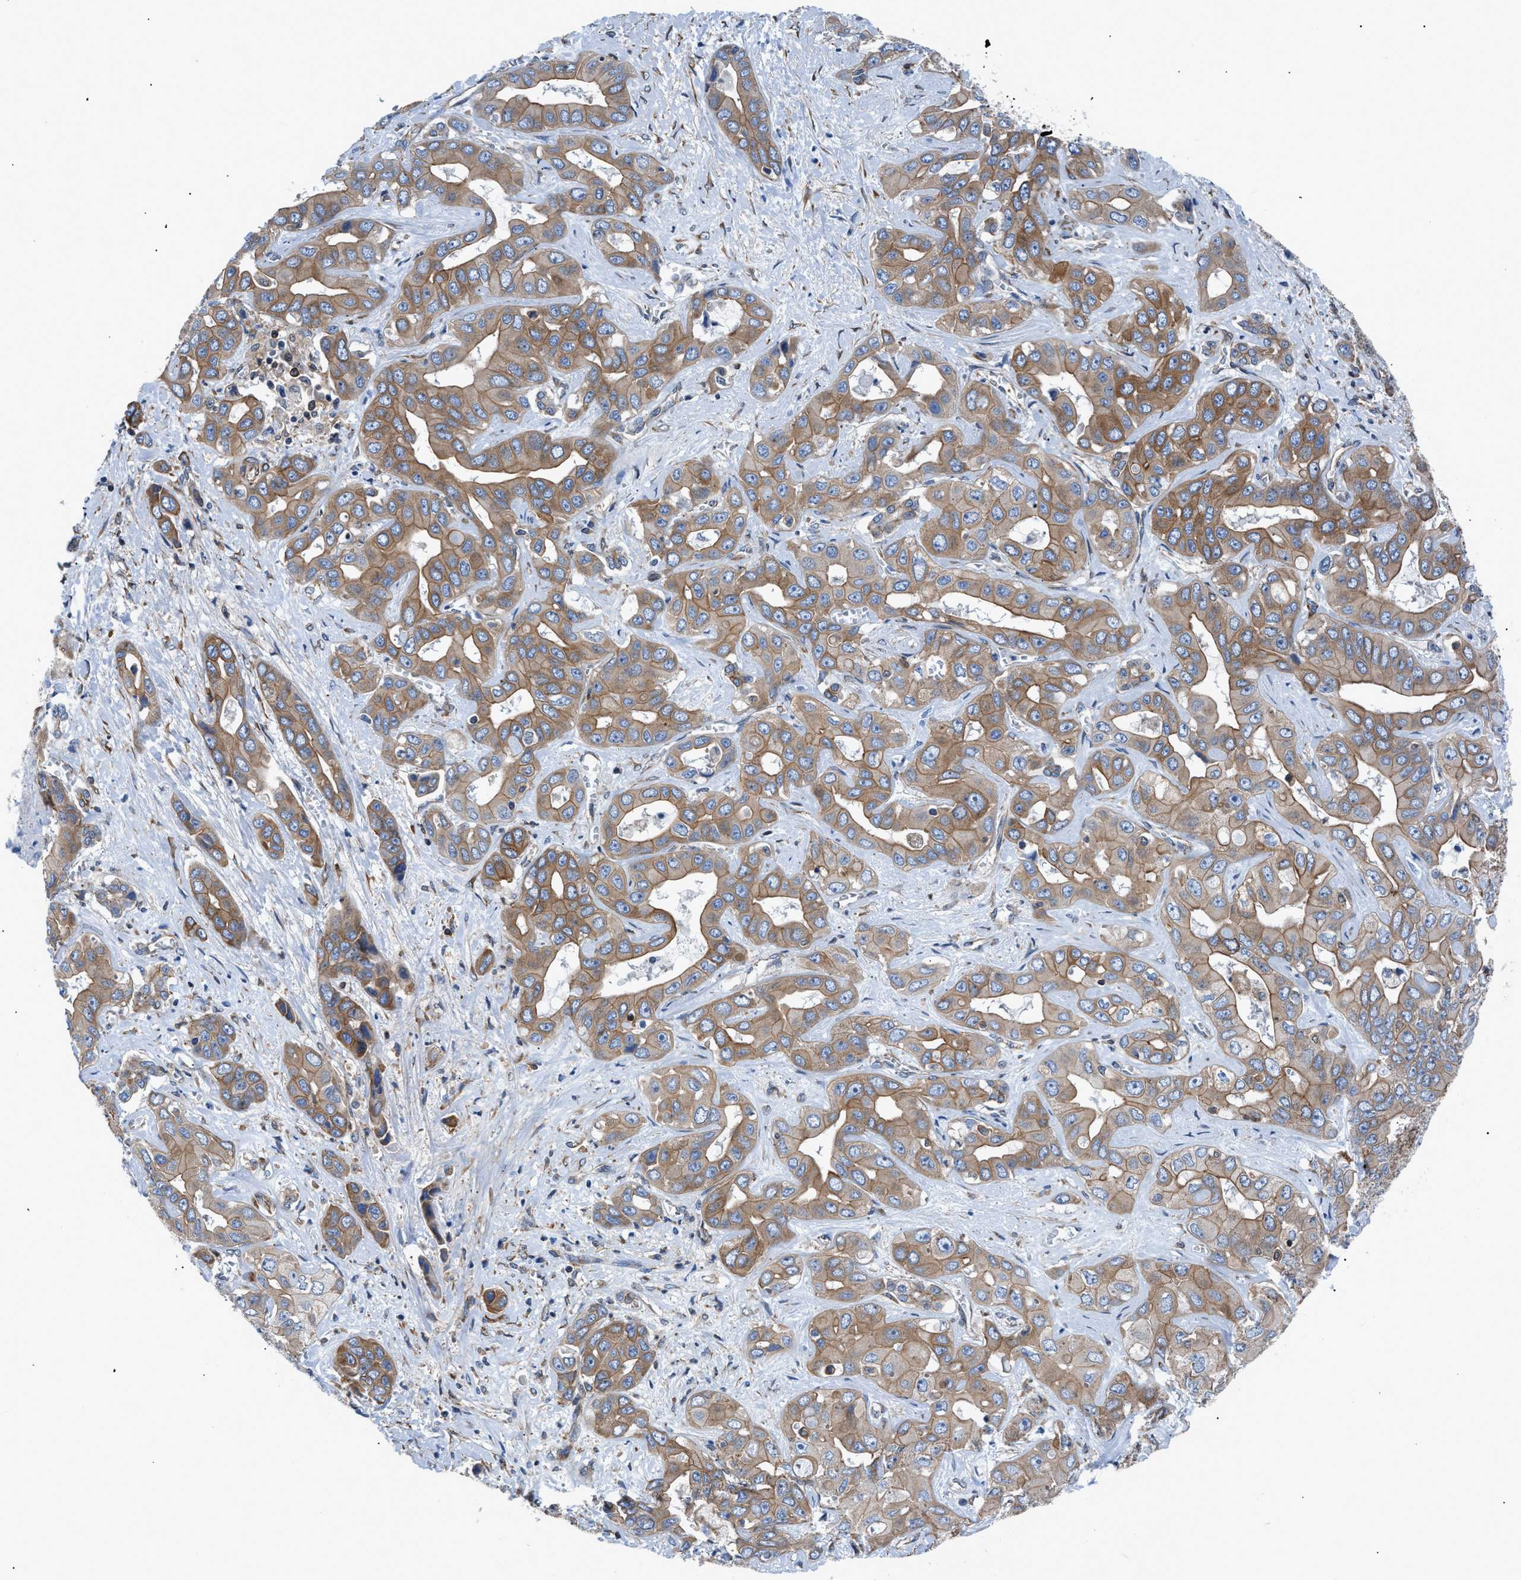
{"staining": {"intensity": "moderate", "quantity": ">75%", "location": "cytoplasmic/membranous"}, "tissue": "liver cancer", "cell_type": "Tumor cells", "image_type": "cancer", "snomed": [{"axis": "morphology", "description": "Cholangiocarcinoma"}, {"axis": "topography", "description": "Liver"}], "caption": "The immunohistochemical stain labels moderate cytoplasmic/membranous staining in tumor cells of cholangiocarcinoma (liver) tissue.", "gene": "DMAC1", "patient": {"sex": "female", "age": 52}}